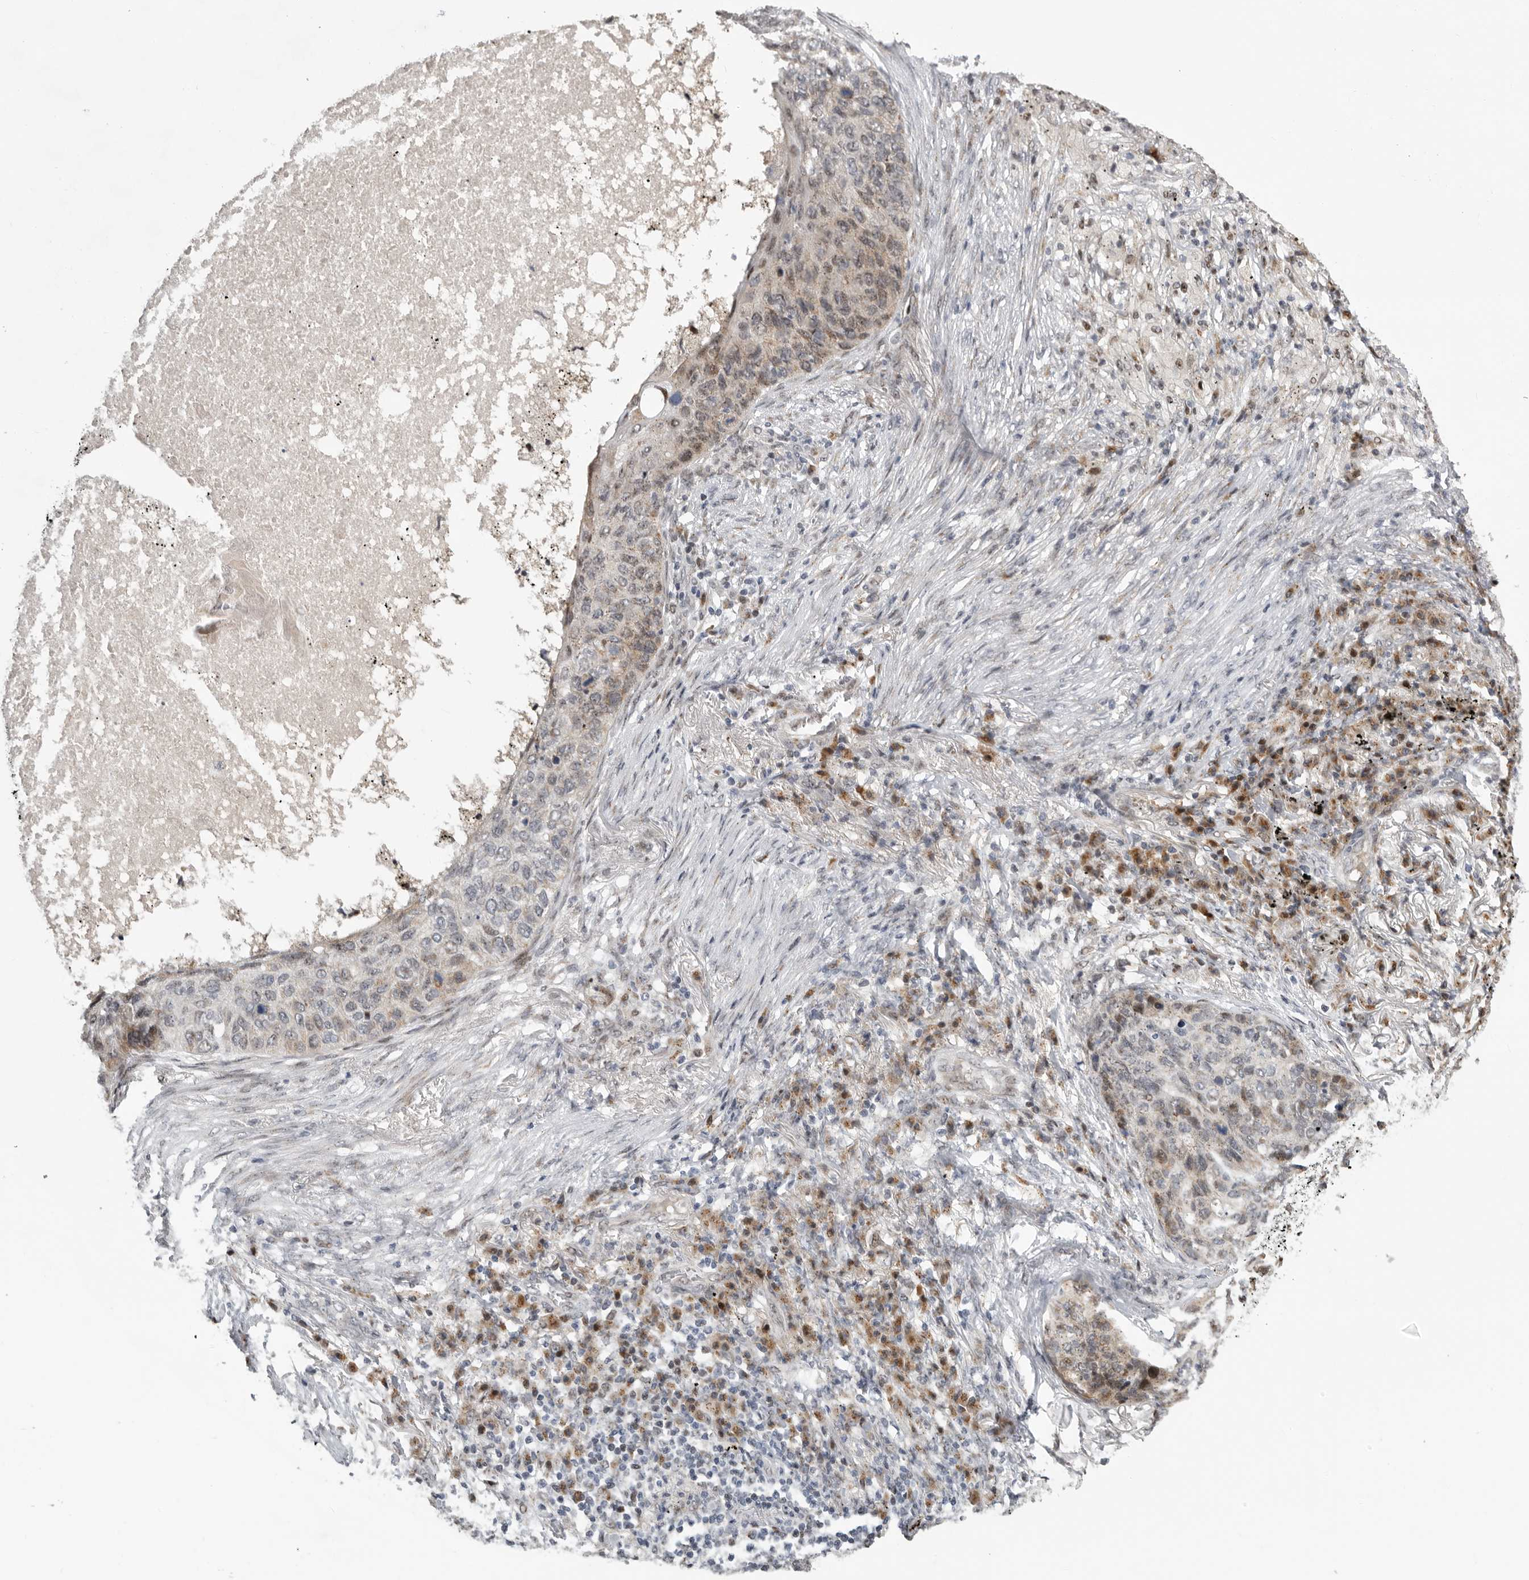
{"staining": {"intensity": "weak", "quantity": "25%-75%", "location": "cytoplasmic/membranous,nuclear"}, "tissue": "lung cancer", "cell_type": "Tumor cells", "image_type": "cancer", "snomed": [{"axis": "morphology", "description": "Squamous cell carcinoma, NOS"}, {"axis": "topography", "description": "Lung"}], "caption": "There is low levels of weak cytoplasmic/membranous and nuclear positivity in tumor cells of lung cancer, as demonstrated by immunohistochemical staining (brown color).", "gene": "PCMTD1", "patient": {"sex": "female", "age": 63}}